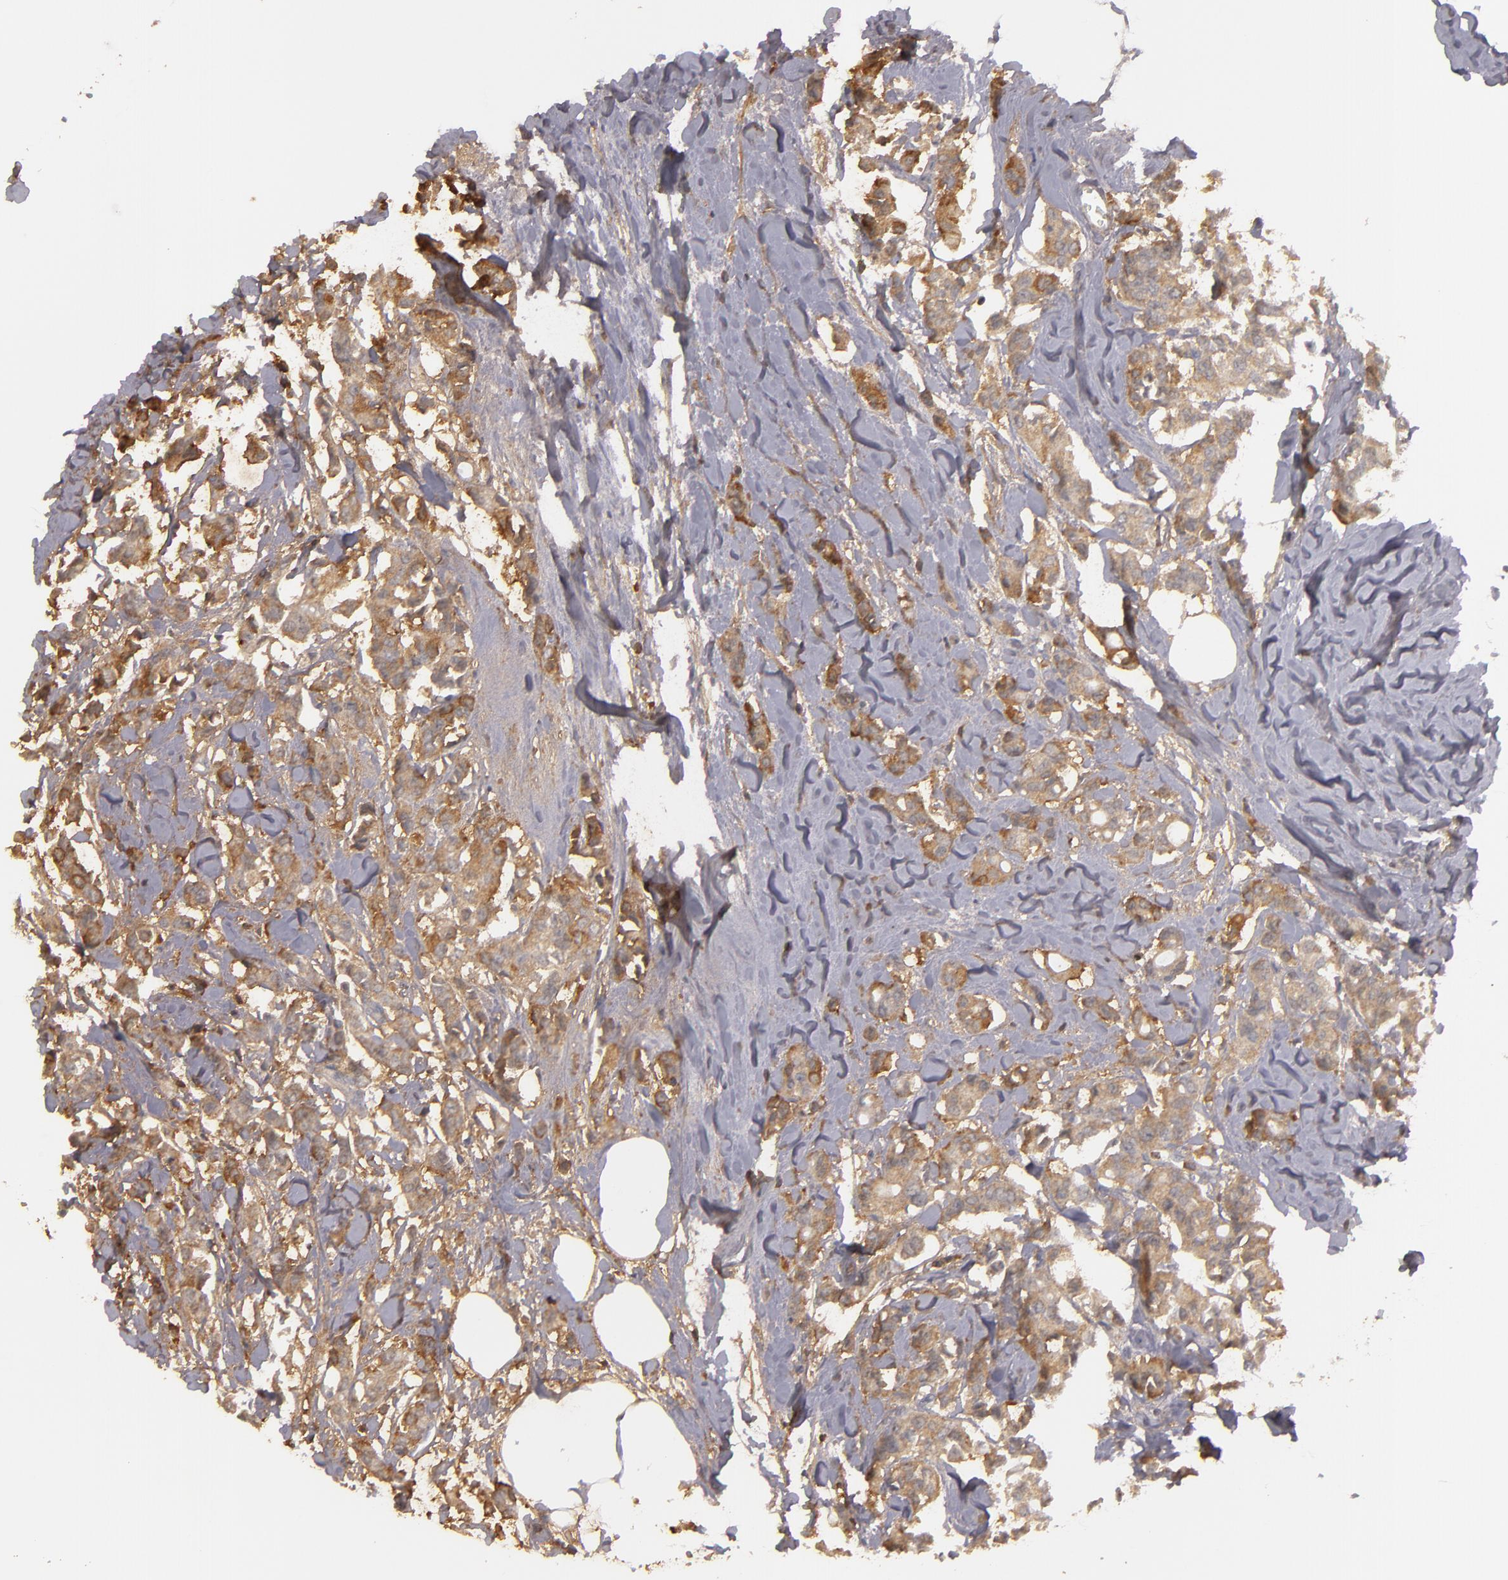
{"staining": {"intensity": "moderate", "quantity": ">75%", "location": "cytoplasmic/membranous"}, "tissue": "breast cancer", "cell_type": "Tumor cells", "image_type": "cancer", "snomed": [{"axis": "morphology", "description": "Duct carcinoma"}, {"axis": "topography", "description": "Breast"}], "caption": "Protein staining shows moderate cytoplasmic/membranous expression in about >75% of tumor cells in intraductal carcinoma (breast).", "gene": "MBL2", "patient": {"sex": "female", "age": 84}}